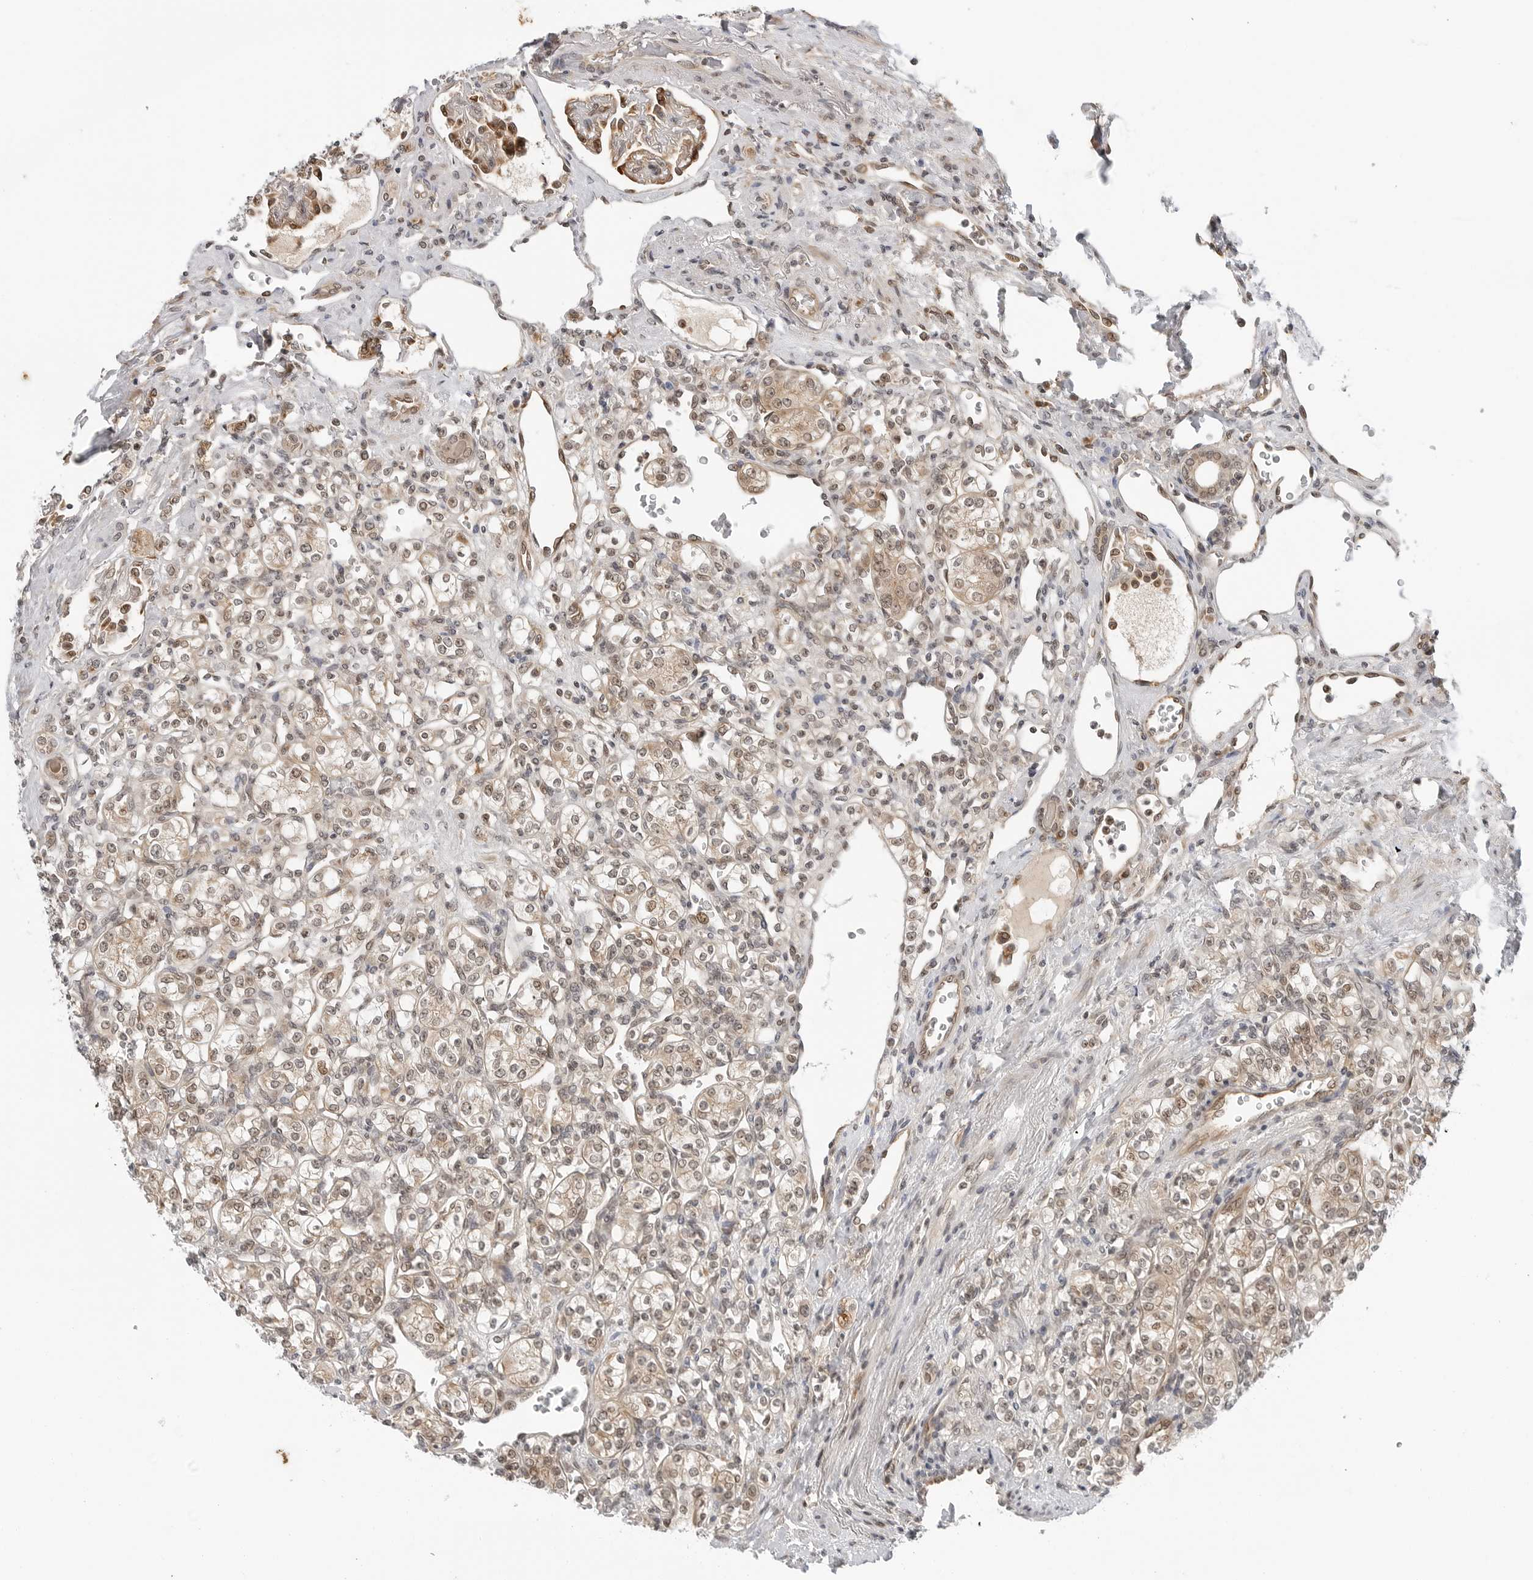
{"staining": {"intensity": "weak", "quantity": ">75%", "location": "cytoplasmic/membranous,nuclear"}, "tissue": "renal cancer", "cell_type": "Tumor cells", "image_type": "cancer", "snomed": [{"axis": "morphology", "description": "Adenocarcinoma, NOS"}, {"axis": "topography", "description": "Kidney"}], "caption": "Human renal cancer stained with a brown dye shows weak cytoplasmic/membranous and nuclear positive staining in about >75% of tumor cells.", "gene": "TIPRL", "patient": {"sex": "male", "age": 77}}